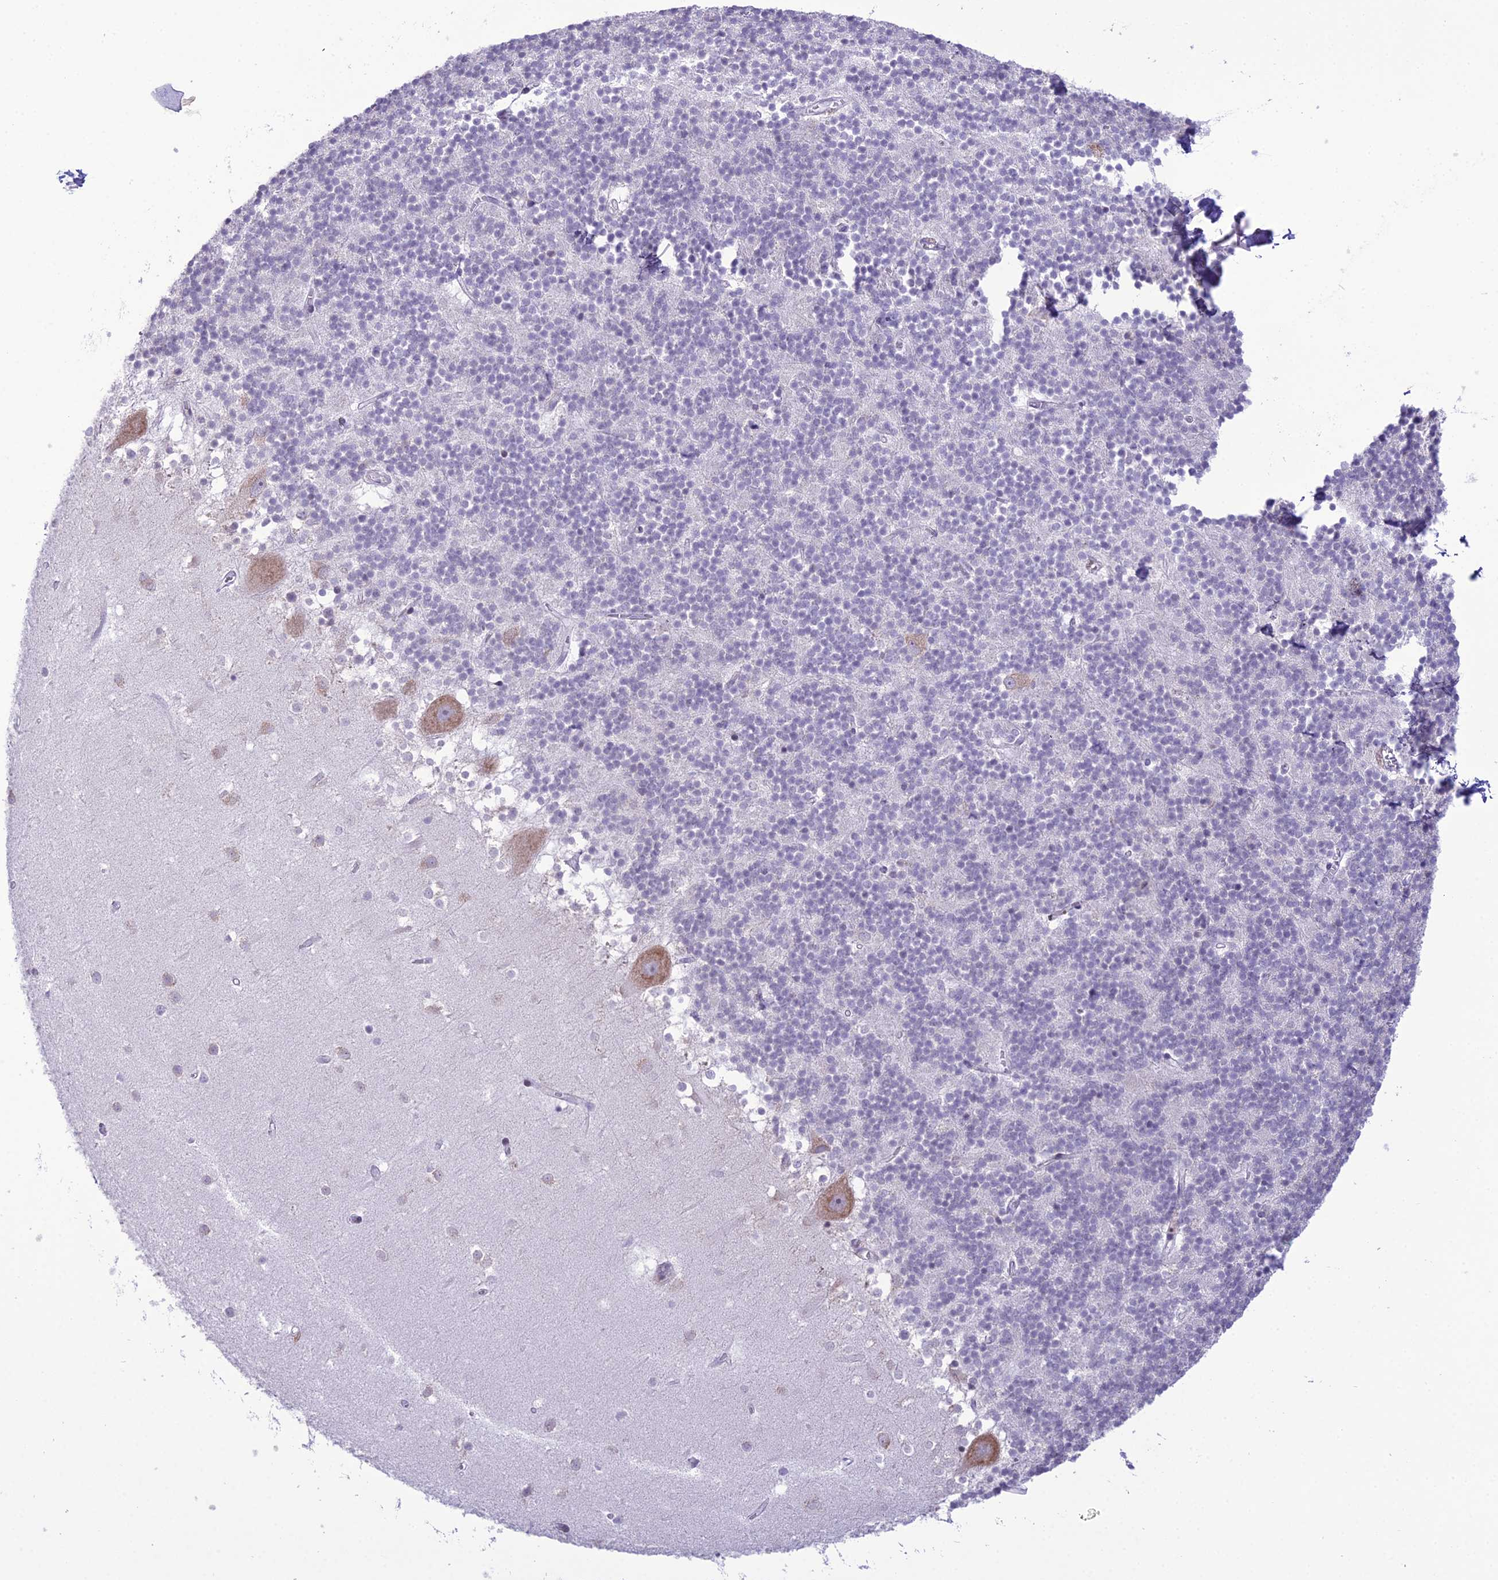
{"staining": {"intensity": "negative", "quantity": "none", "location": "none"}, "tissue": "cerebellum", "cell_type": "Cells in granular layer", "image_type": "normal", "snomed": [{"axis": "morphology", "description": "Normal tissue, NOS"}, {"axis": "topography", "description": "Cerebellum"}], "caption": "The immunohistochemistry histopathology image has no significant positivity in cells in granular layer of cerebellum.", "gene": "RPS26", "patient": {"sex": "male", "age": 54}}